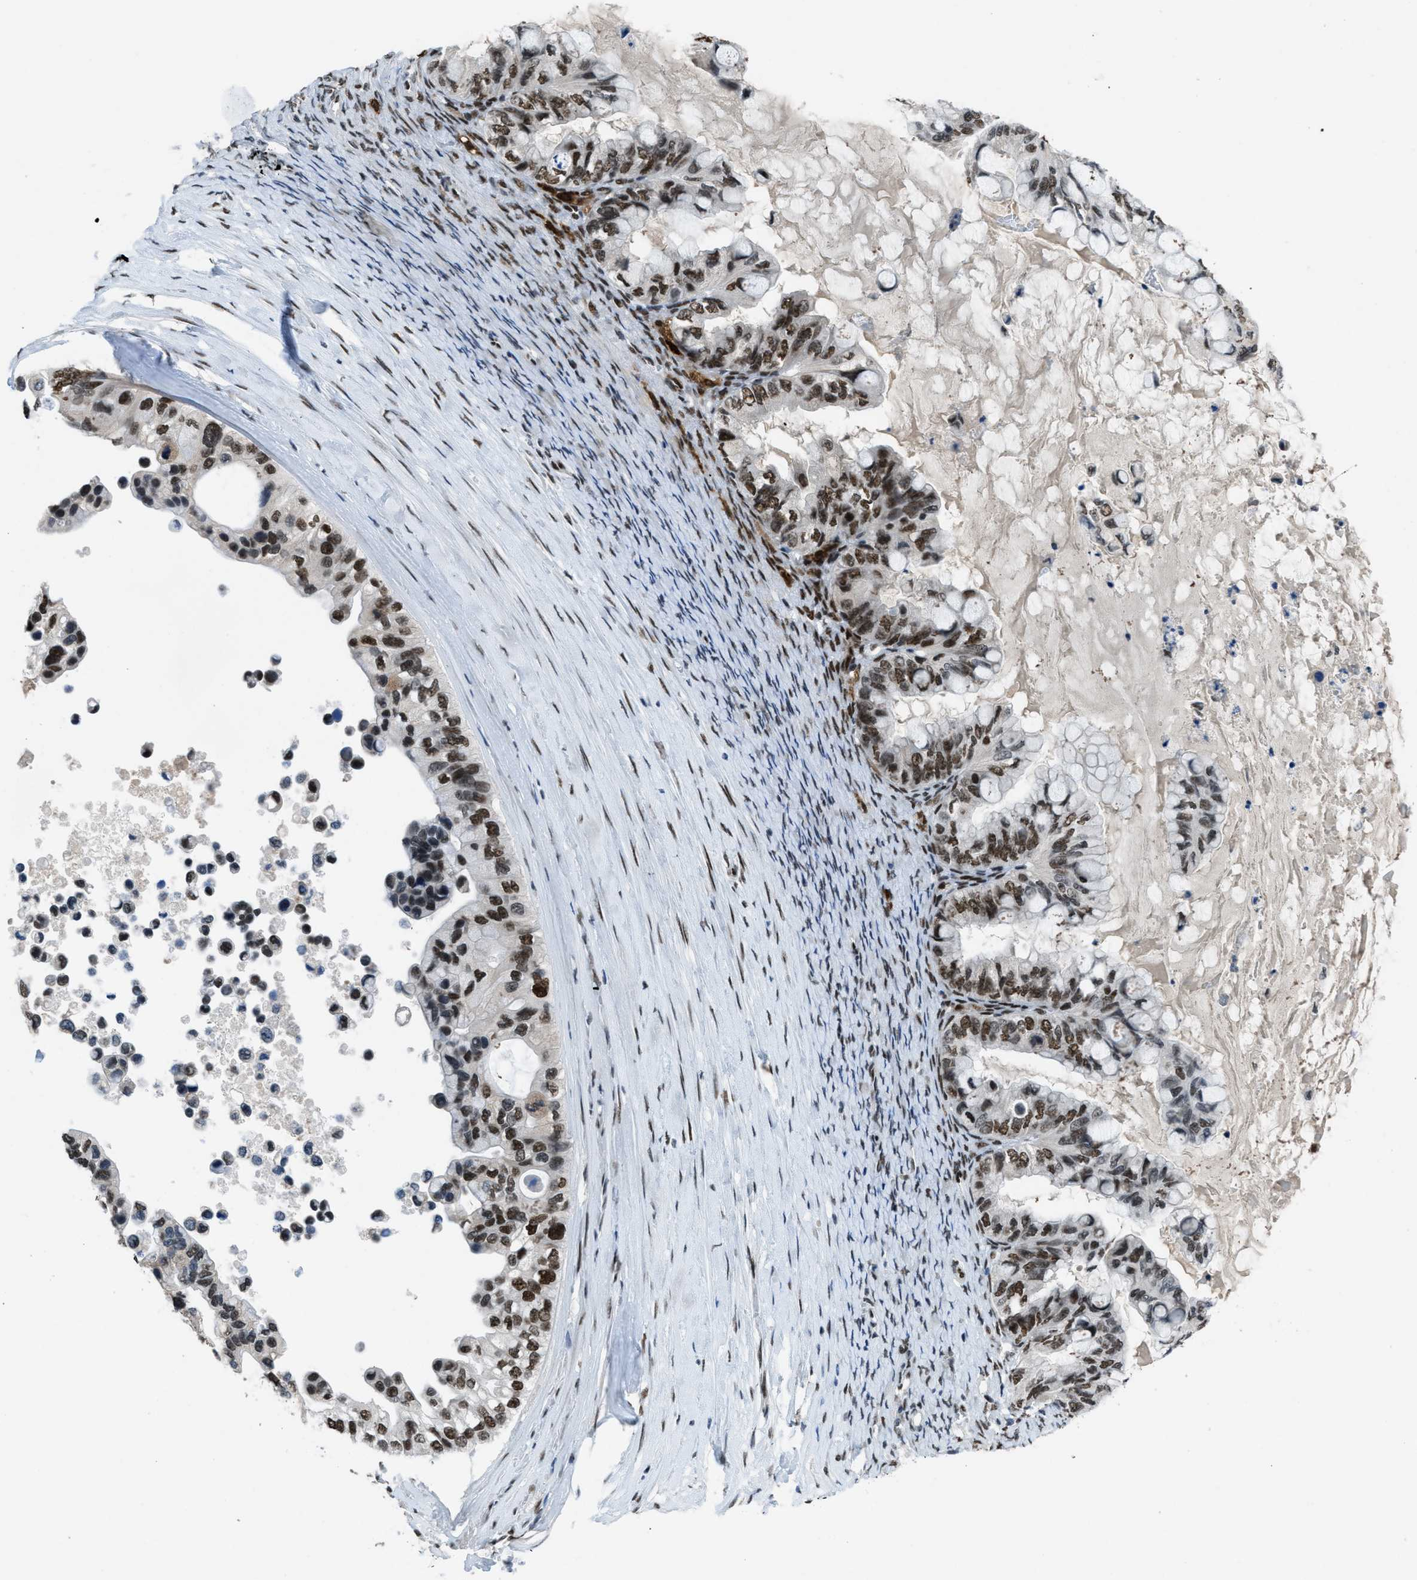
{"staining": {"intensity": "moderate", "quantity": ">75%", "location": "nuclear"}, "tissue": "ovarian cancer", "cell_type": "Tumor cells", "image_type": "cancer", "snomed": [{"axis": "morphology", "description": "Cystadenocarcinoma, mucinous, NOS"}, {"axis": "topography", "description": "Ovary"}], "caption": "Ovarian mucinous cystadenocarcinoma stained for a protein (brown) displays moderate nuclear positive positivity in about >75% of tumor cells.", "gene": "GATAD2B", "patient": {"sex": "female", "age": 80}}